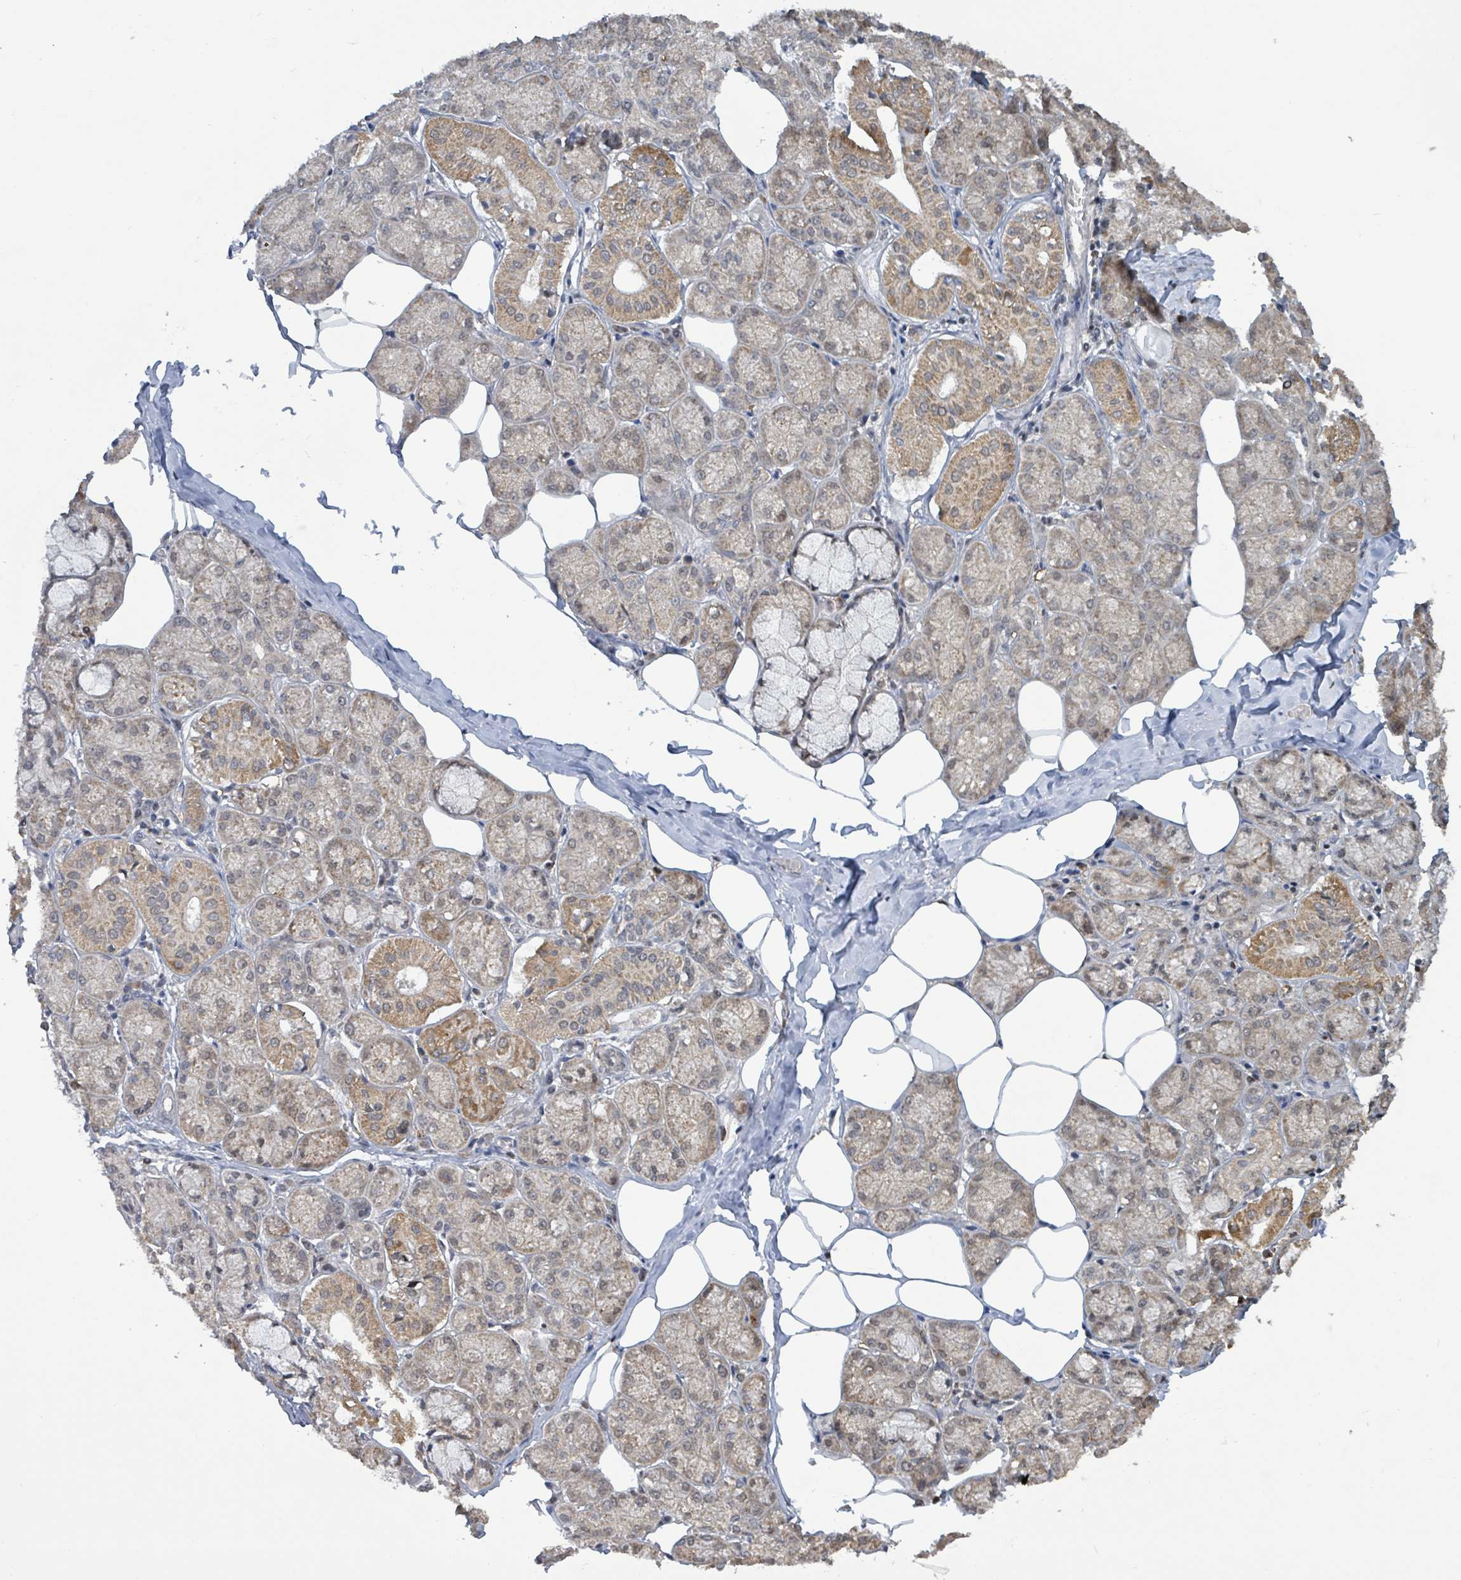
{"staining": {"intensity": "moderate", "quantity": "25%-75%", "location": "cytoplasmic/membranous,nuclear"}, "tissue": "salivary gland", "cell_type": "Glandular cells", "image_type": "normal", "snomed": [{"axis": "morphology", "description": "Normal tissue, NOS"}, {"axis": "topography", "description": "Salivary gland"}], "caption": "Brown immunohistochemical staining in normal salivary gland demonstrates moderate cytoplasmic/membranous,nuclear staining in about 25%-75% of glandular cells.", "gene": "COQ6", "patient": {"sex": "male", "age": 74}}